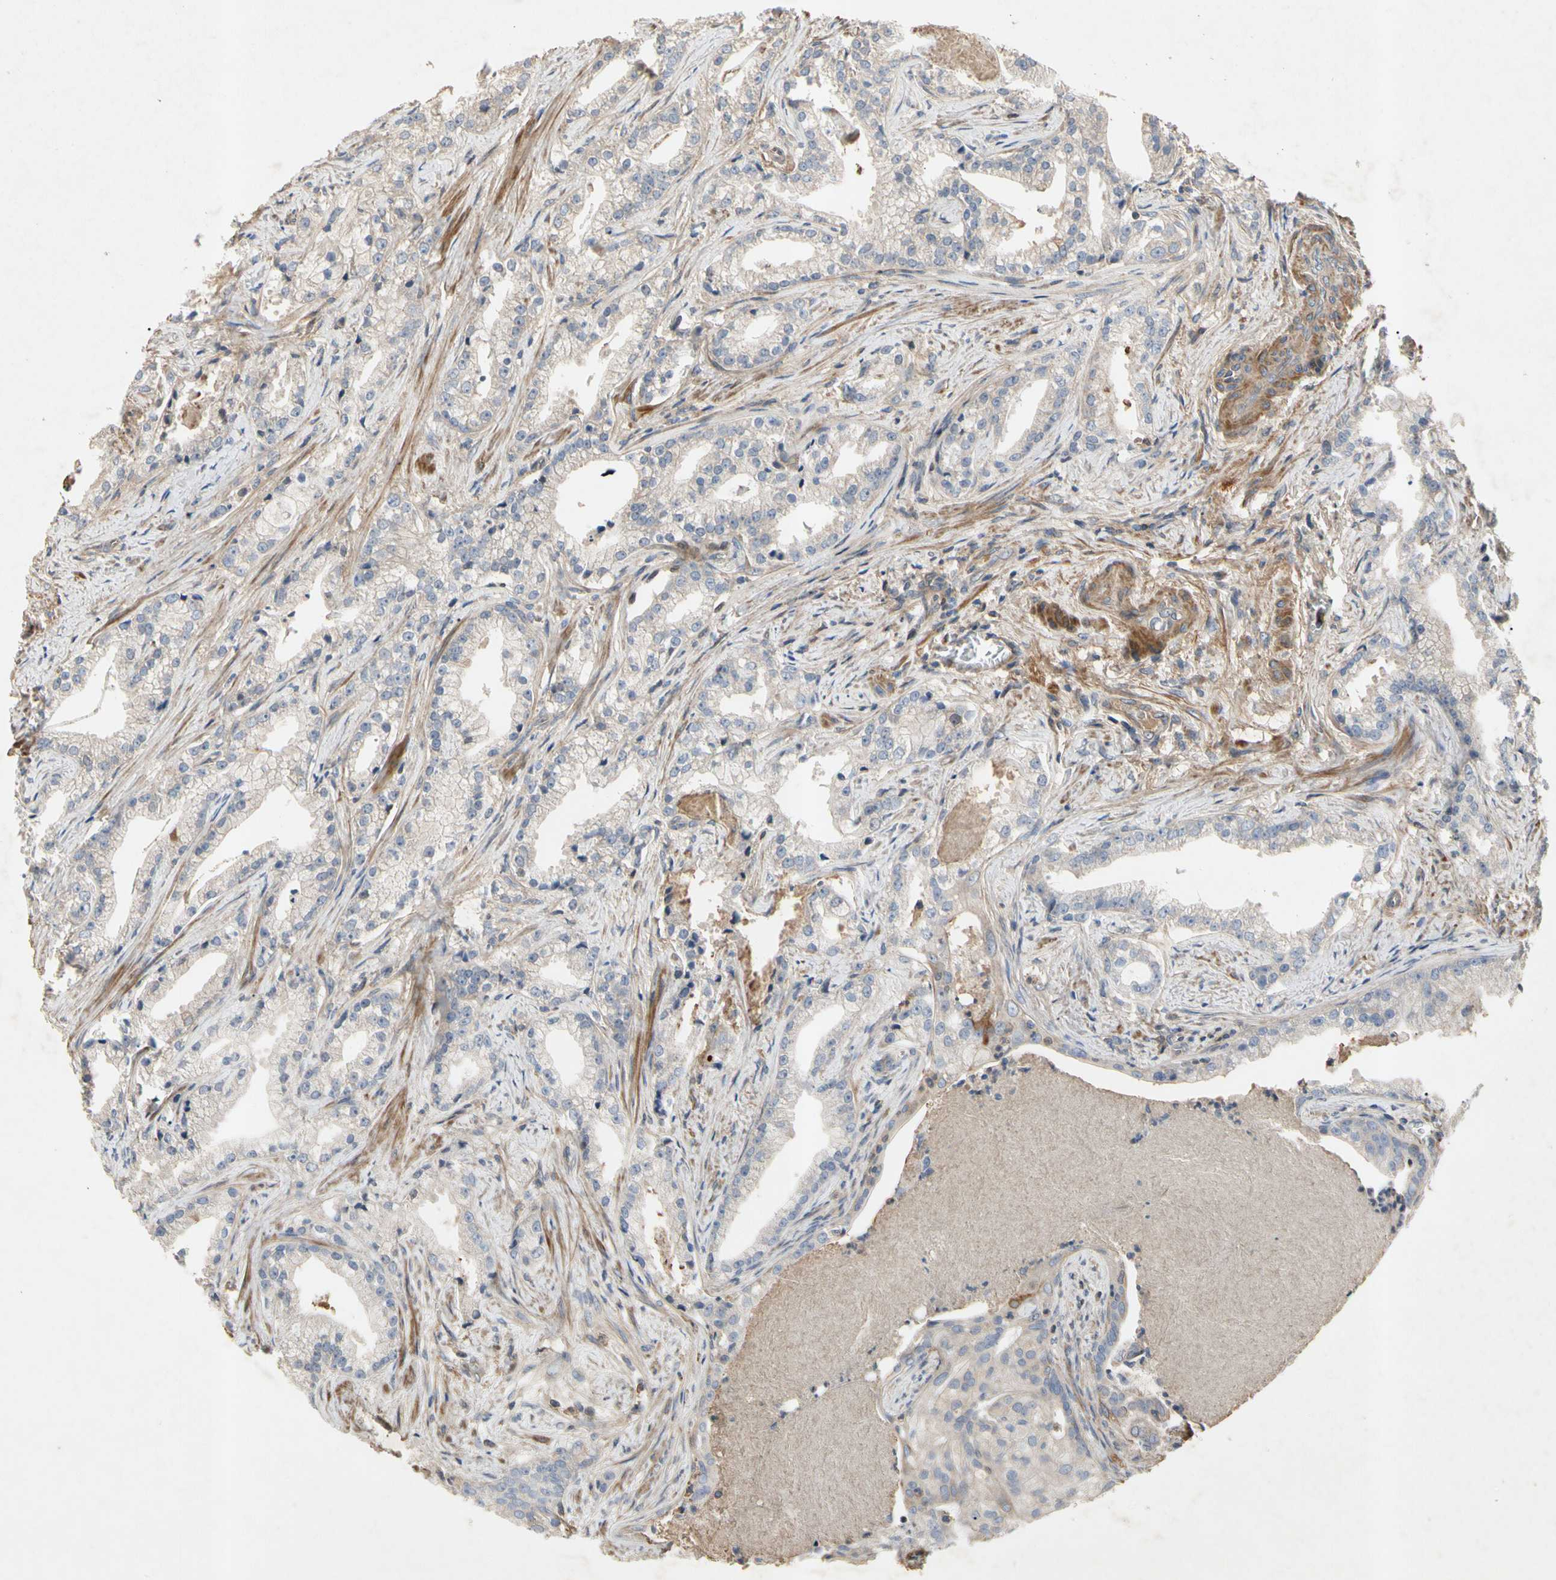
{"staining": {"intensity": "negative", "quantity": "none", "location": "none"}, "tissue": "prostate cancer", "cell_type": "Tumor cells", "image_type": "cancer", "snomed": [{"axis": "morphology", "description": "Adenocarcinoma, Low grade"}, {"axis": "topography", "description": "Prostate"}], "caption": "IHC image of neoplastic tissue: prostate low-grade adenocarcinoma stained with DAB (3,3'-diaminobenzidine) demonstrates no significant protein positivity in tumor cells.", "gene": "CRTAC1", "patient": {"sex": "male", "age": 59}}